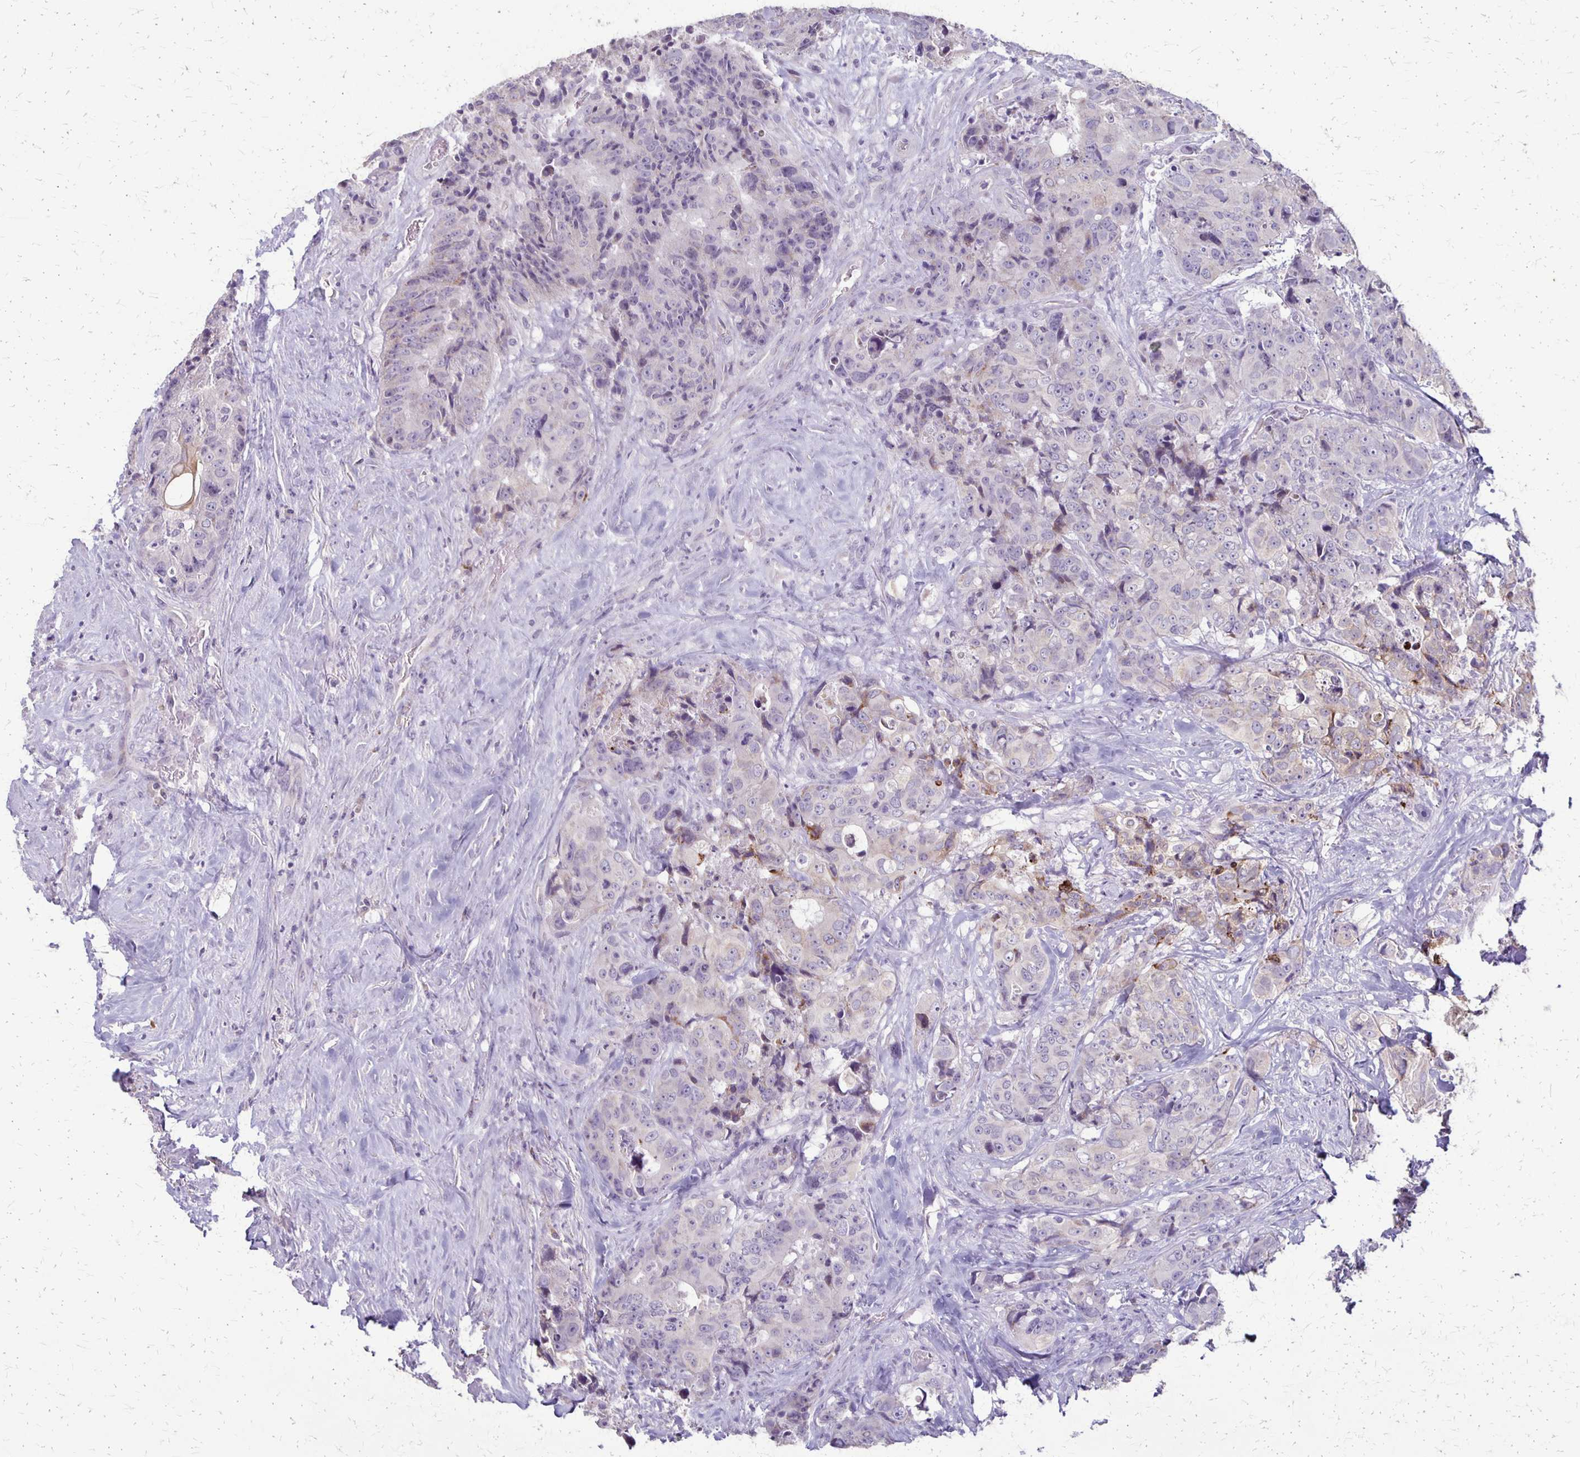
{"staining": {"intensity": "weak", "quantity": "<25%", "location": "cytoplasmic/membranous"}, "tissue": "colorectal cancer", "cell_type": "Tumor cells", "image_type": "cancer", "snomed": [{"axis": "morphology", "description": "Adenocarcinoma, NOS"}, {"axis": "topography", "description": "Rectum"}], "caption": "Tumor cells are negative for protein expression in human colorectal adenocarcinoma.", "gene": "SLC35E2B", "patient": {"sex": "female", "age": 62}}